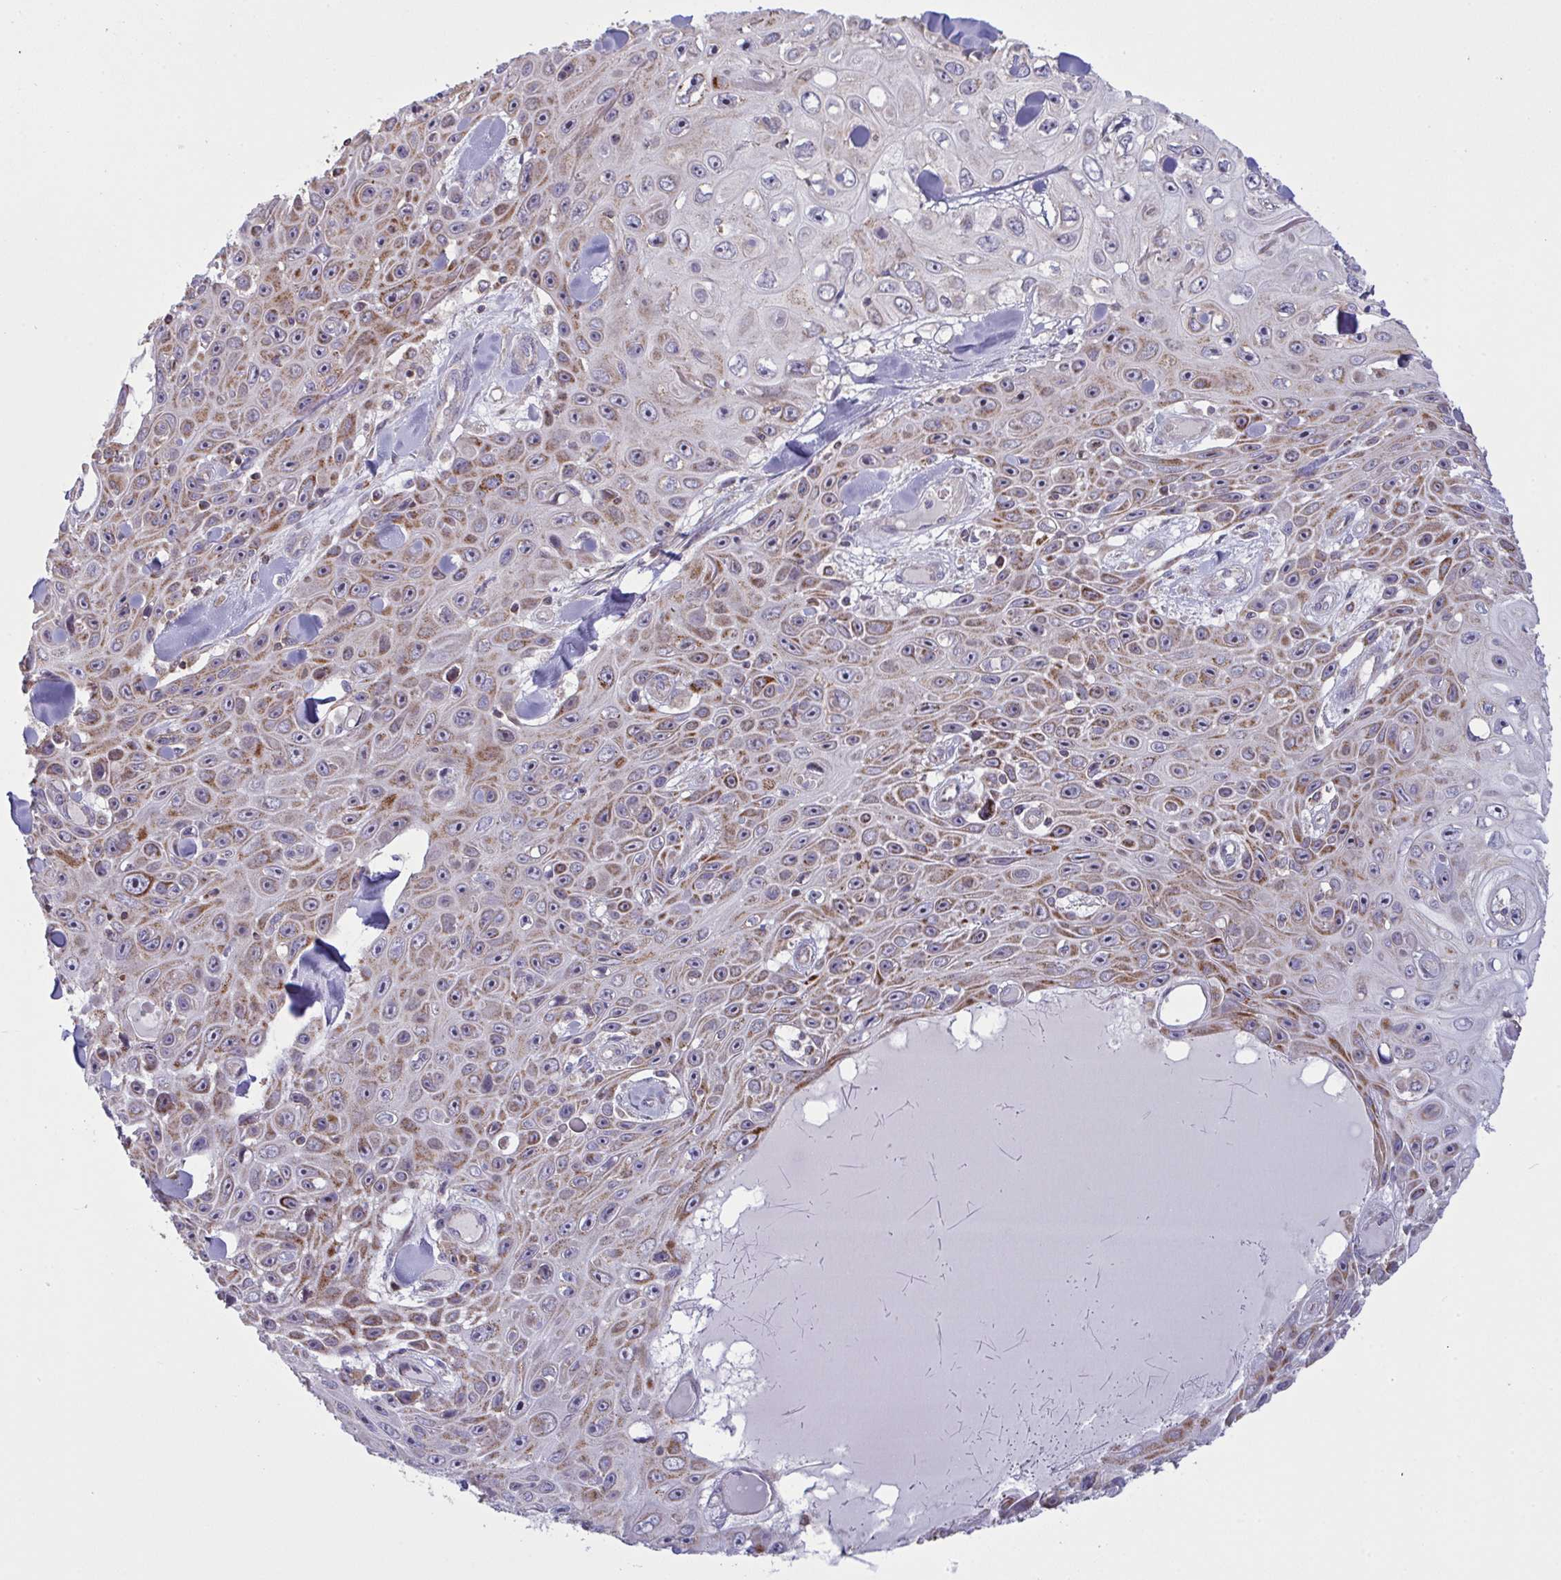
{"staining": {"intensity": "moderate", "quantity": "25%-75%", "location": "cytoplasmic/membranous"}, "tissue": "skin cancer", "cell_type": "Tumor cells", "image_type": "cancer", "snomed": [{"axis": "morphology", "description": "Squamous cell carcinoma, NOS"}, {"axis": "topography", "description": "Skin"}], "caption": "Protein expression by IHC exhibits moderate cytoplasmic/membranous positivity in about 25%-75% of tumor cells in skin squamous cell carcinoma.", "gene": "MICOS10", "patient": {"sex": "male", "age": 82}}